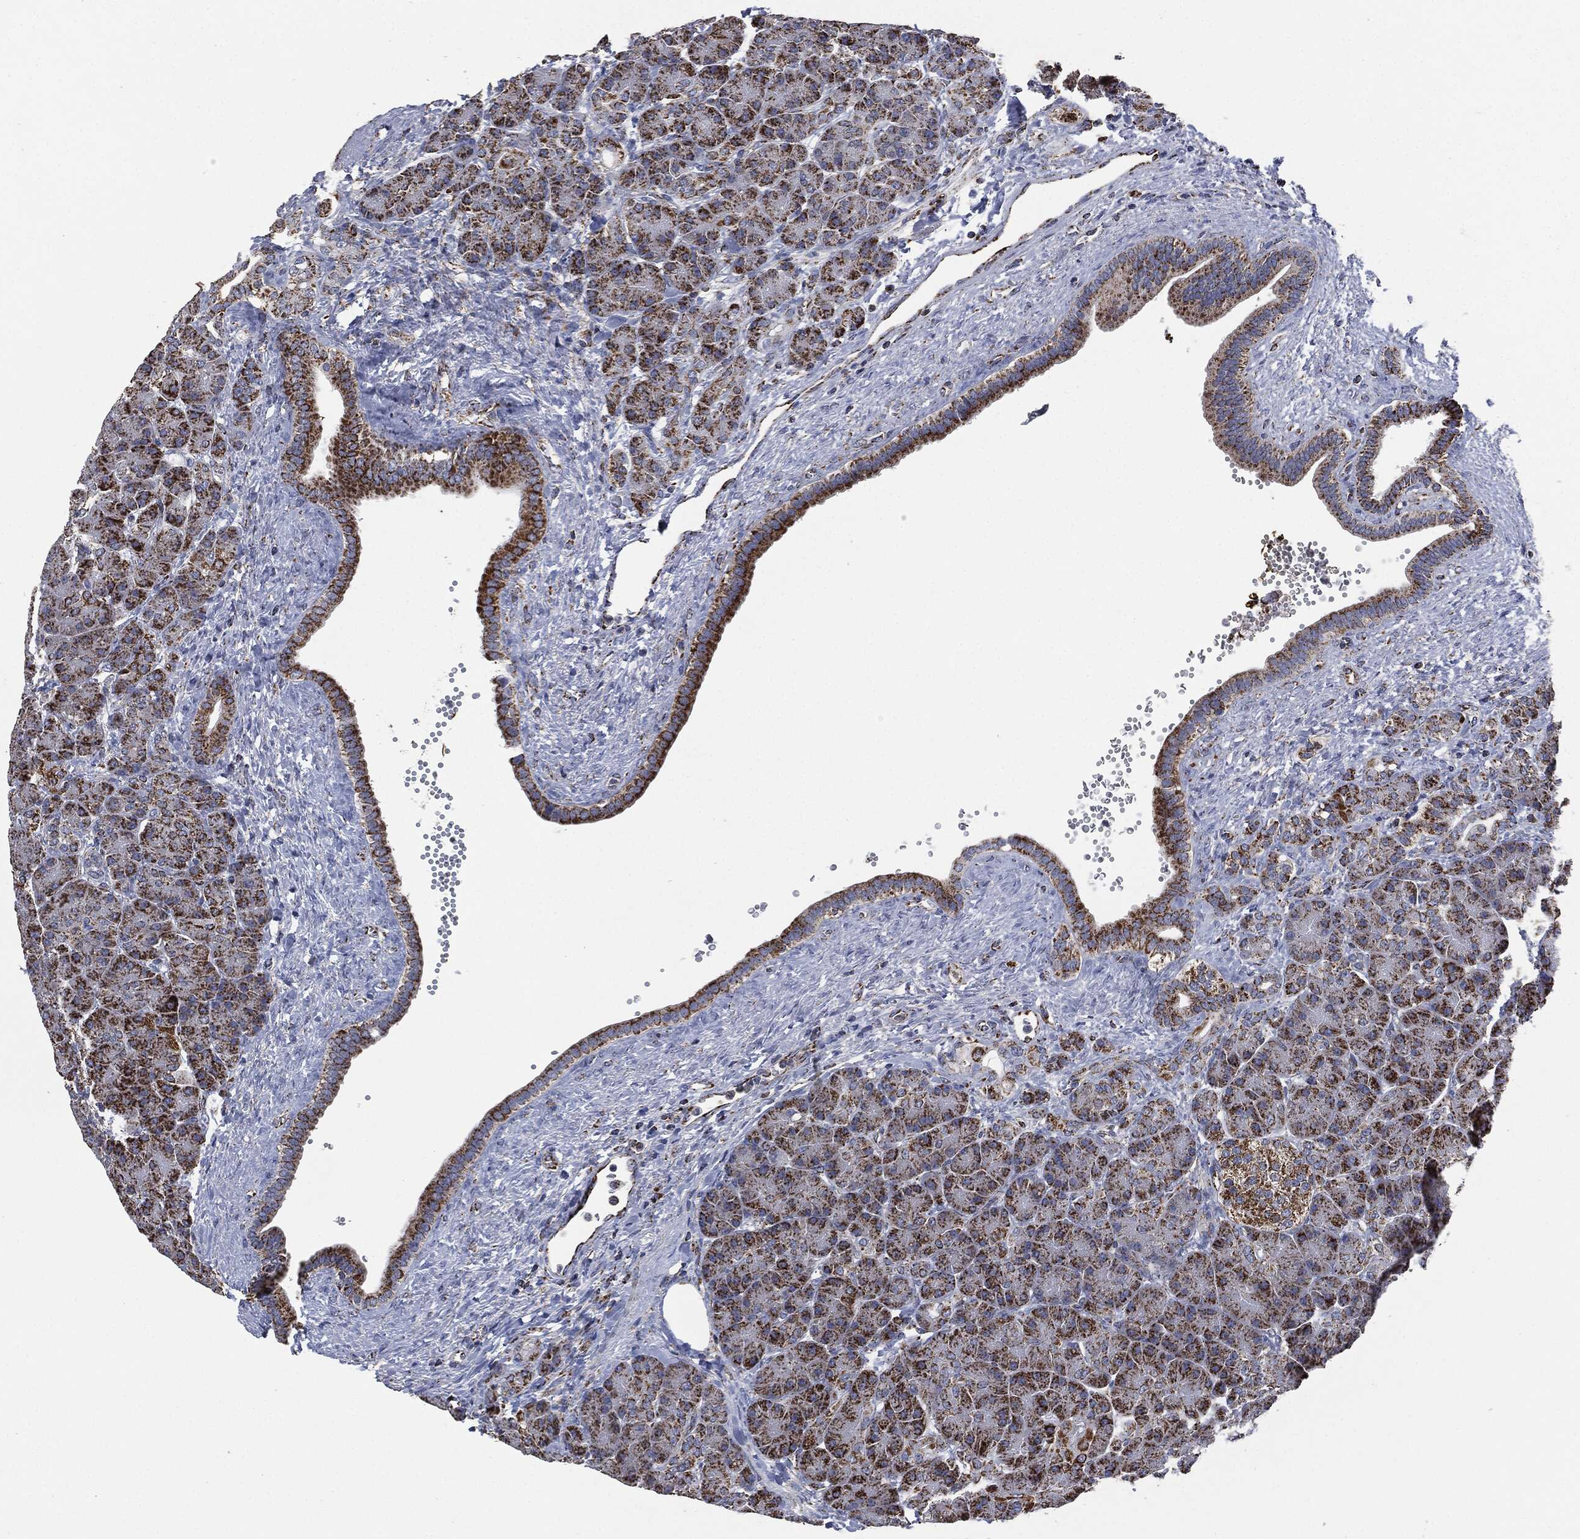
{"staining": {"intensity": "strong", "quantity": ">75%", "location": "cytoplasmic/membranous"}, "tissue": "pancreas", "cell_type": "Exocrine glandular cells", "image_type": "normal", "snomed": [{"axis": "morphology", "description": "Normal tissue, NOS"}, {"axis": "topography", "description": "Pancreas"}], "caption": "Strong cytoplasmic/membranous expression for a protein is seen in approximately >75% of exocrine glandular cells of normal pancreas using immunohistochemistry (IHC).", "gene": "RYK", "patient": {"sex": "female", "age": 63}}